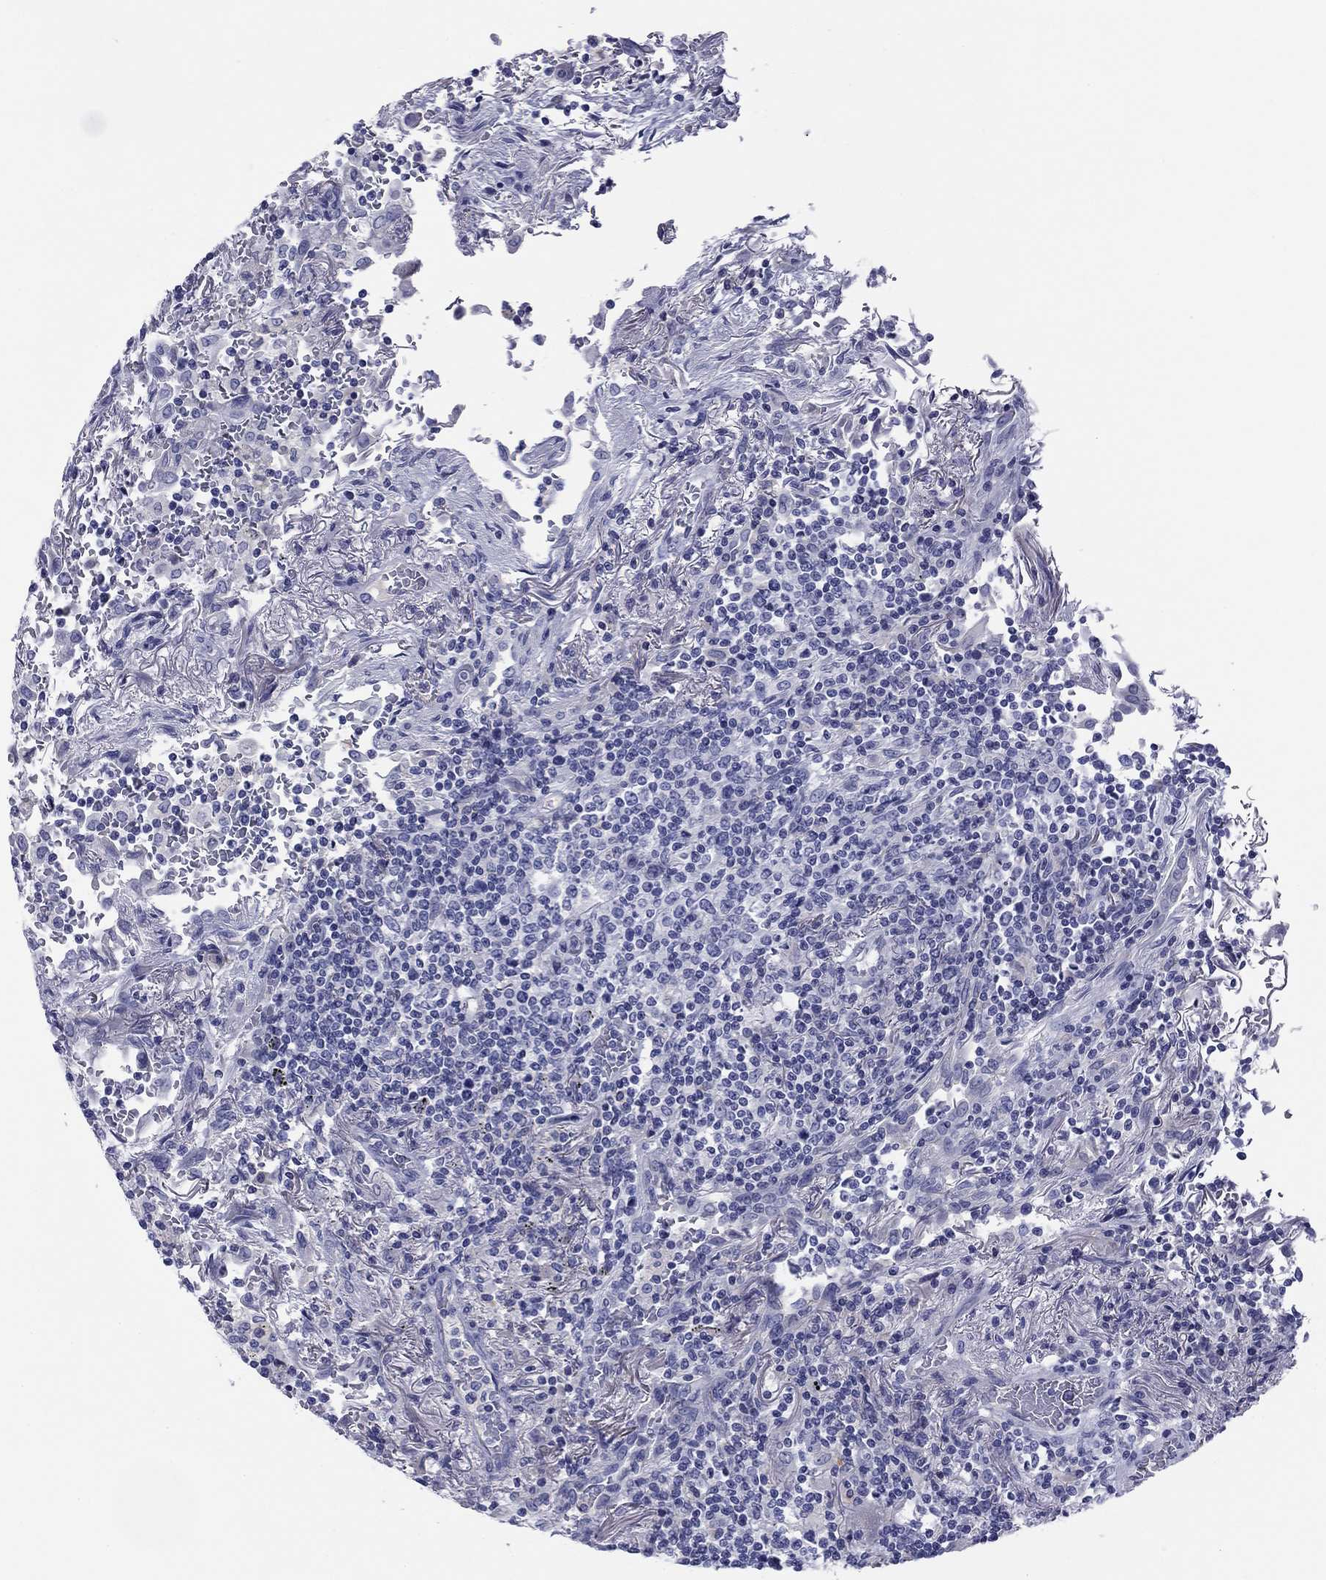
{"staining": {"intensity": "negative", "quantity": "none", "location": "none"}, "tissue": "lymphoma", "cell_type": "Tumor cells", "image_type": "cancer", "snomed": [{"axis": "morphology", "description": "Malignant lymphoma, non-Hodgkin's type, High grade"}, {"axis": "topography", "description": "Lung"}], "caption": "An immunohistochemistry (IHC) histopathology image of high-grade malignant lymphoma, non-Hodgkin's type is shown. There is no staining in tumor cells of high-grade malignant lymphoma, non-Hodgkin's type.", "gene": "ABCC2", "patient": {"sex": "male", "age": 79}}